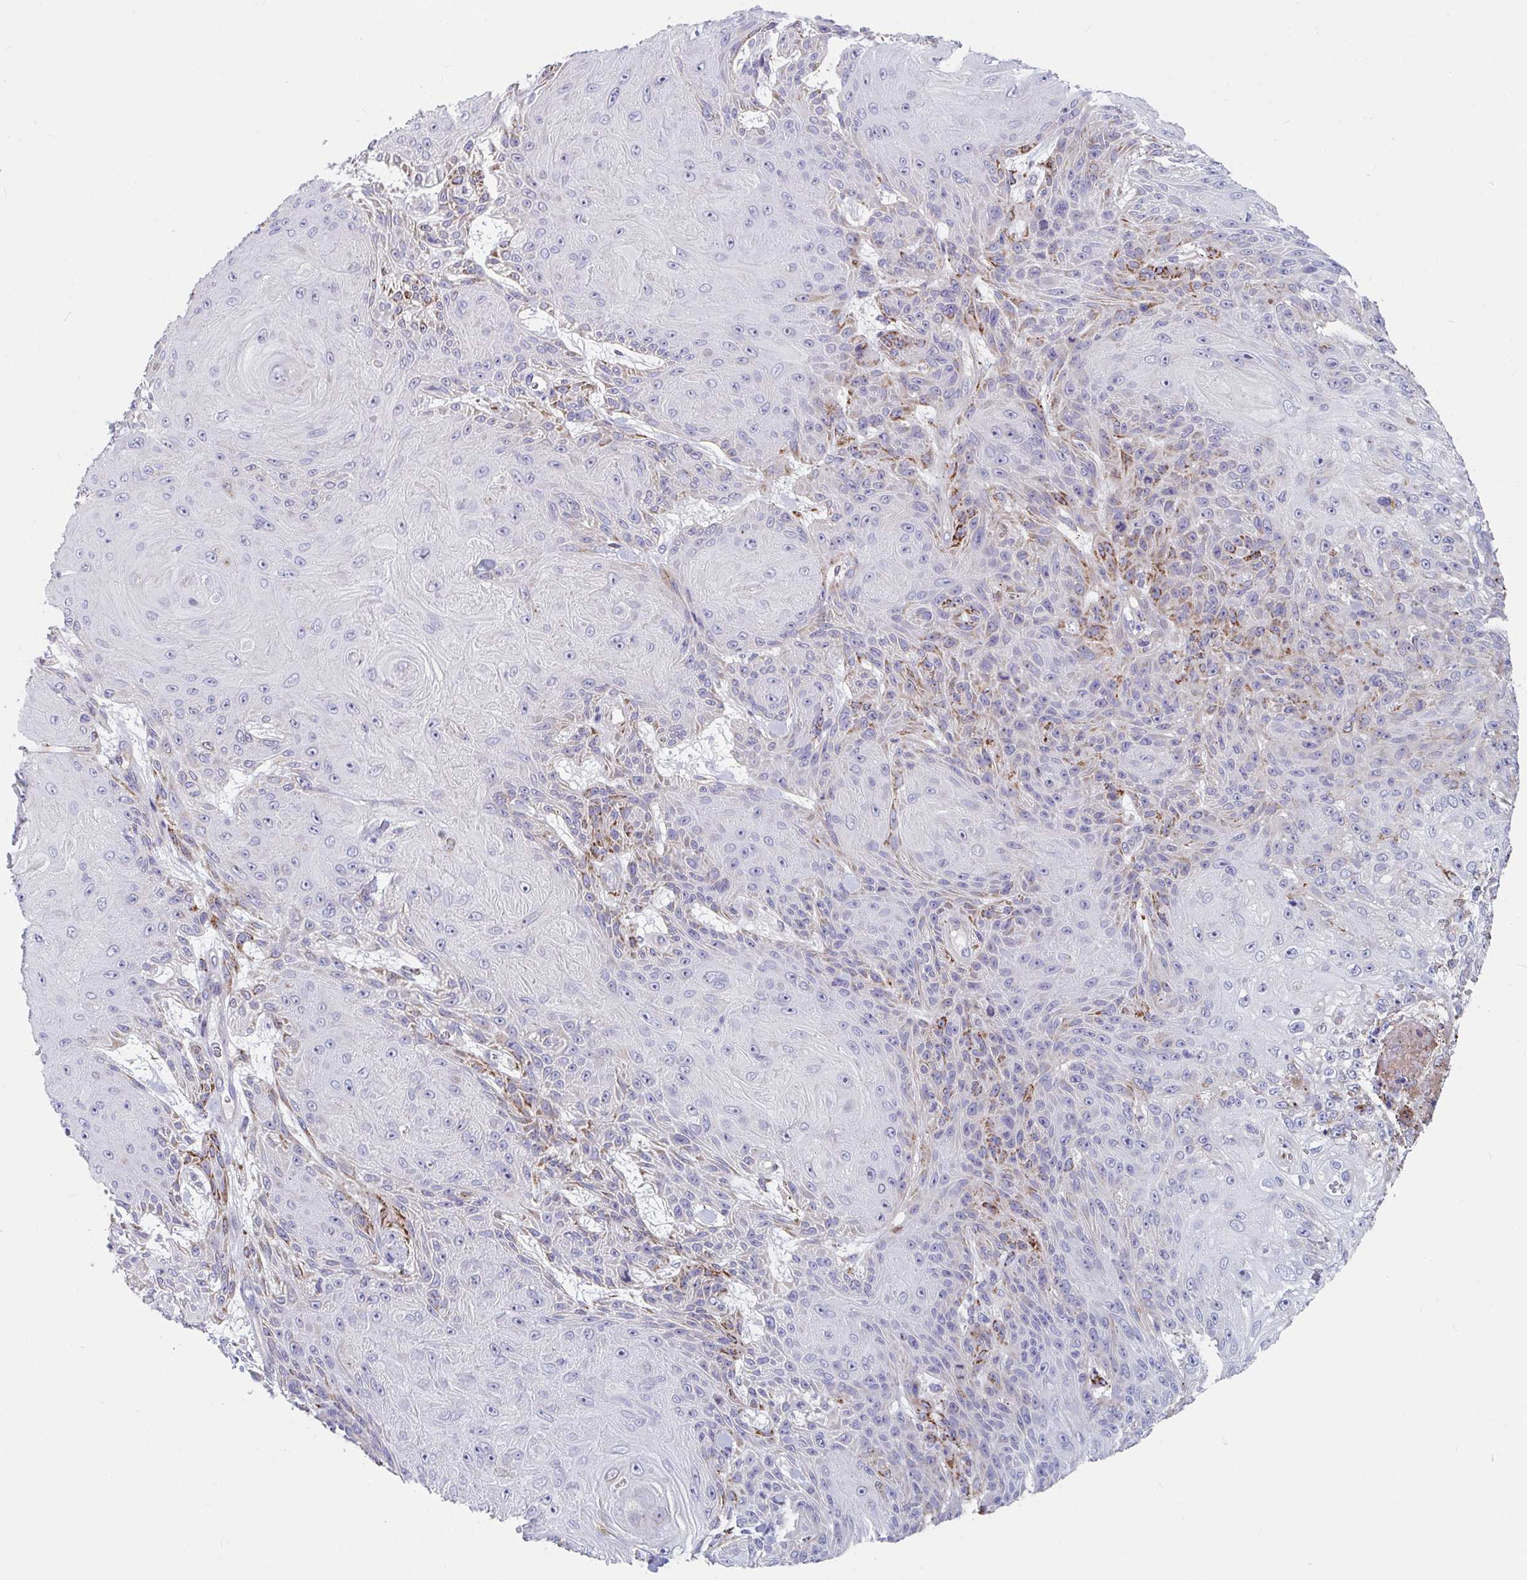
{"staining": {"intensity": "strong", "quantity": "<25%", "location": "cytoplasmic/membranous"}, "tissue": "skin cancer", "cell_type": "Tumor cells", "image_type": "cancer", "snomed": [{"axis": "morphology", "description": "Squamous cell carcinoma, NOS"}, {"axis": "topography", "description": "Skin"}], "caption": "Brown immunohistochemical staining in human skin cancer (squamous cell carcinoma) shows strong cytoplasmic/membranous expression in approximately <25% of tumor cells. Using DAB (brown) and hematoxylin (blue) stains, captured at high magnification using brightfield microscopy.", "gene": "FAM156B", "patient": {"sex": "male", "age": 88}}